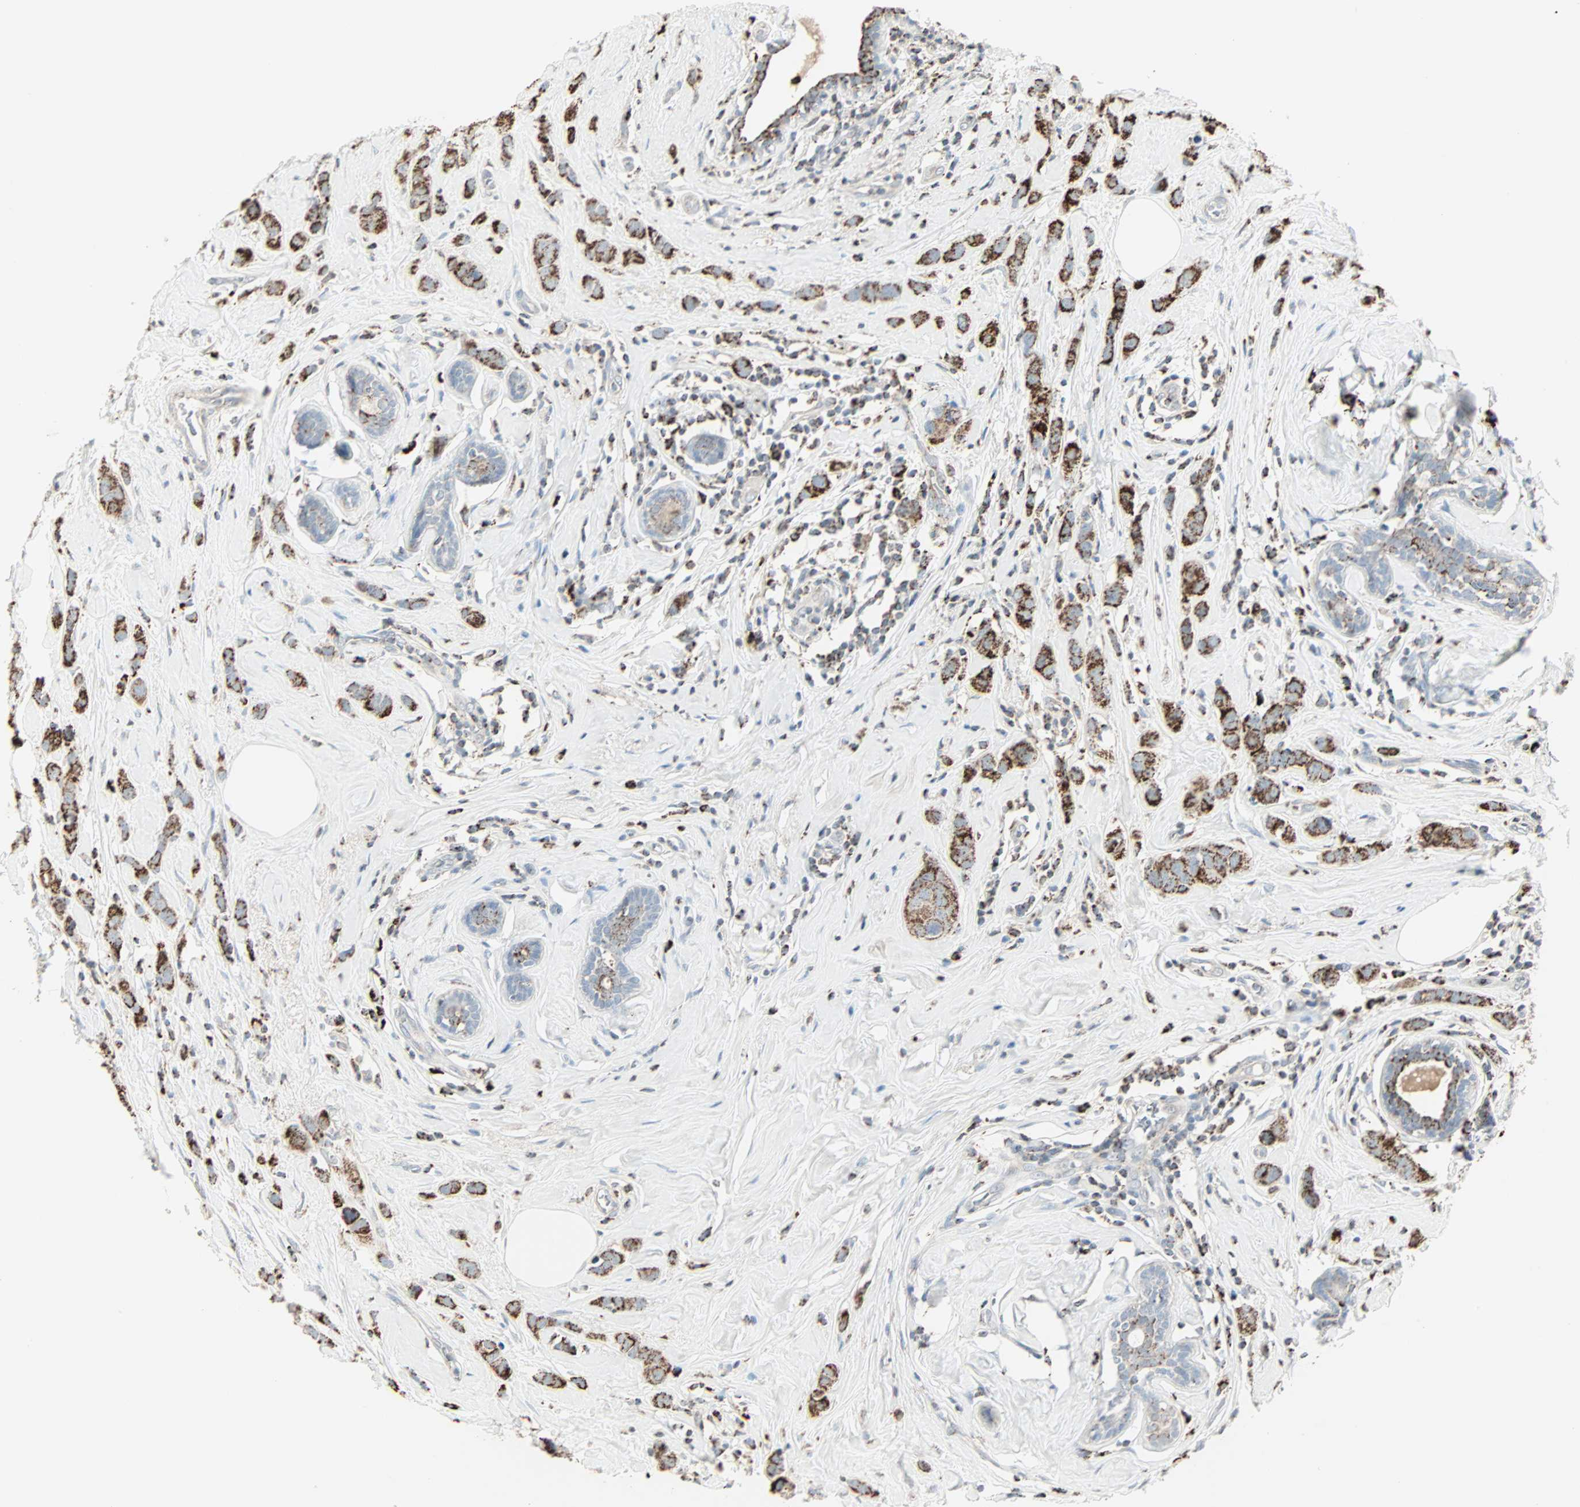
{"staining": {"intensity": "strong", "quantity": ">75%", "location": "cytoplasmic/membranous"}, "tissue": "breast cancer", "cell_type": "Tumor cells", "image_type": "cancer", "snomed": [{"axis": "morphology", "description": "Normal tissue, NOS"}, {"axis": "morphology", "description": "Duct carcinoma"}, {"axis": "topography", "description": "Breast"}], "caption": "IHC (DAB (3,3'-diaminobenzidine)) staining of human breast cancer (invasive ductal carcinoma) demonstrates strong cytoplasmic/membranous protein expression in approximately >75% of tumor cells. (DAB (3,3'-diaminobenzidine) IHC, brown staining for protein, blue staining for nuclei).", "gene": "IDH2", "patient": {"sex": "female", "age": 50}}